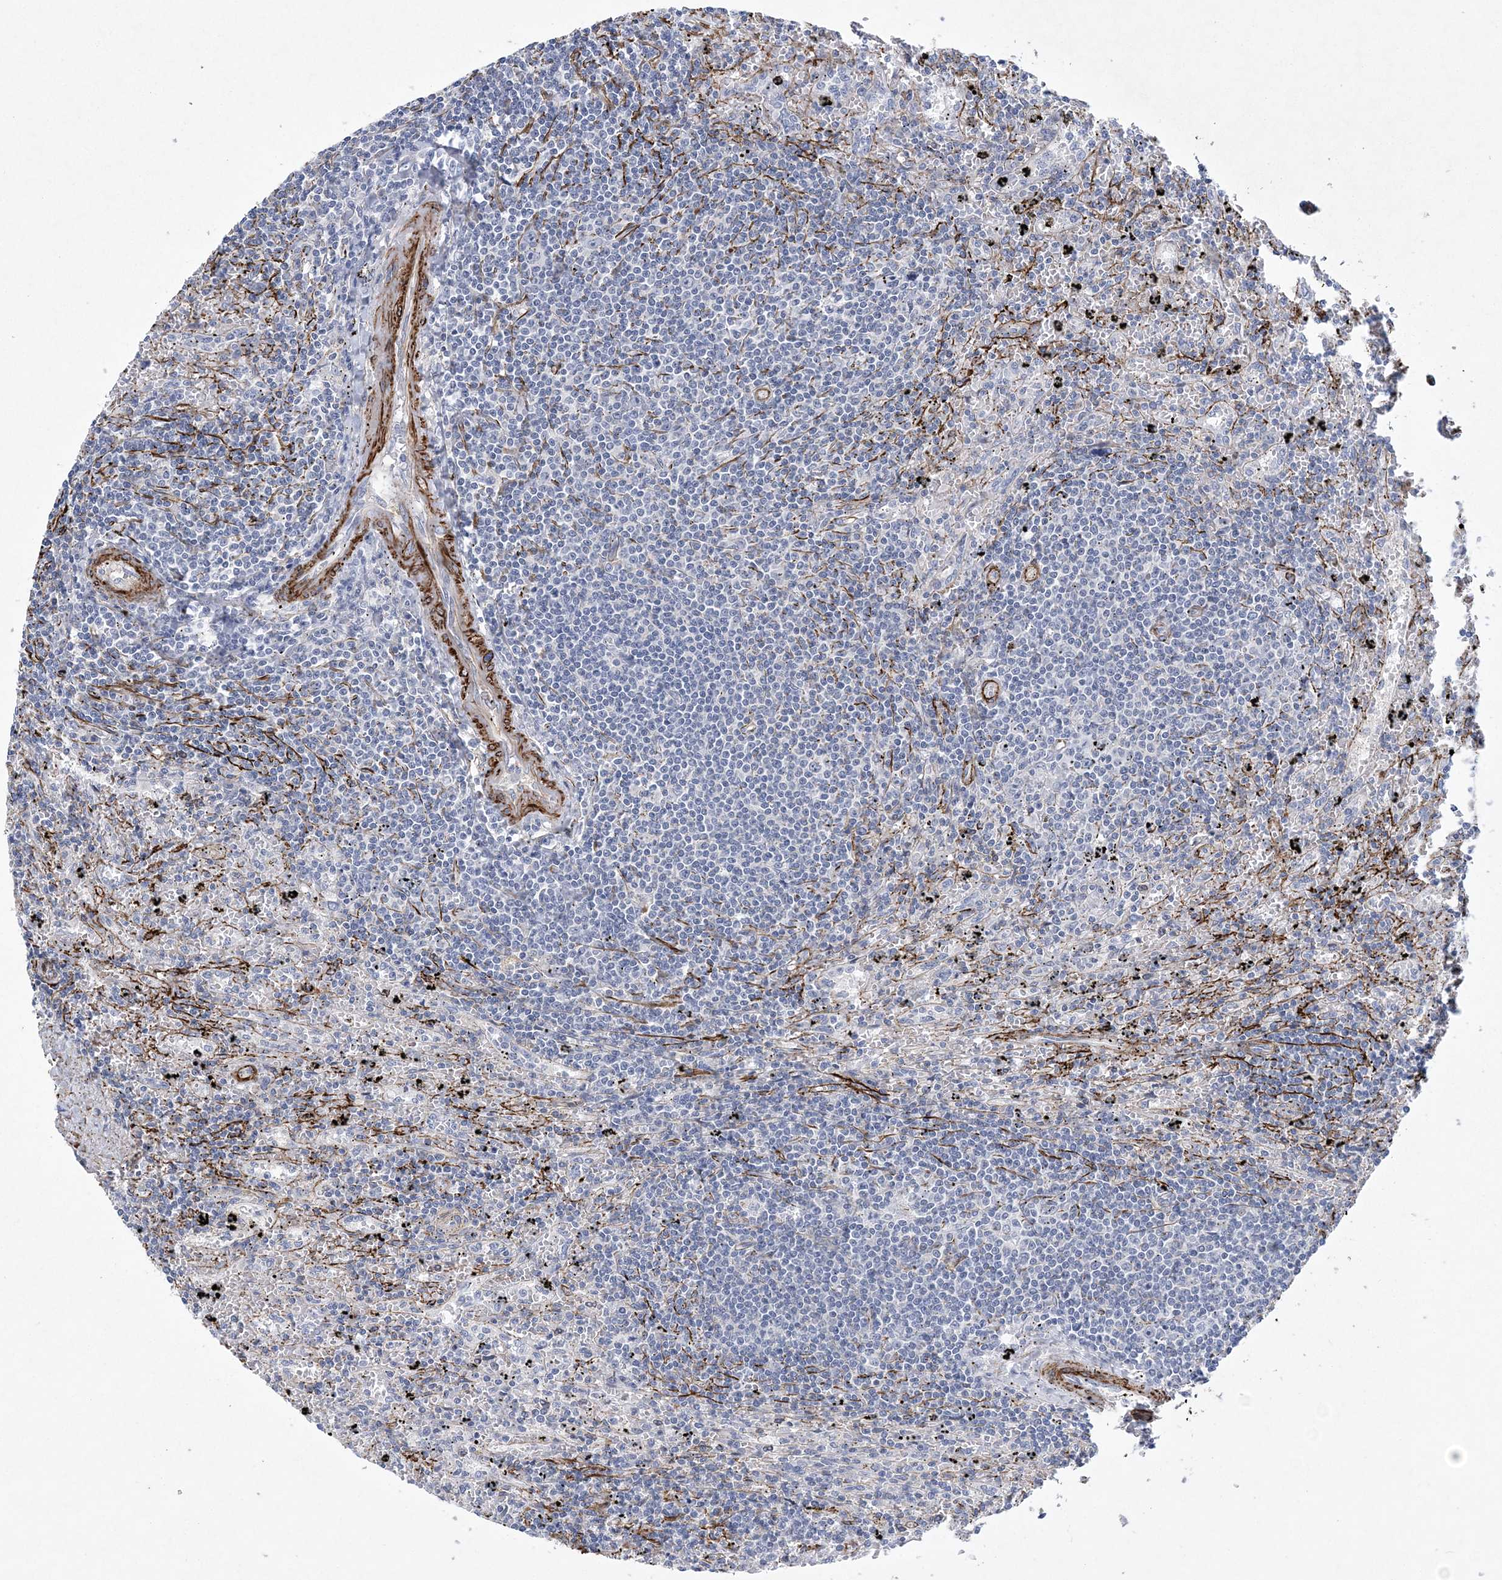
{"staining": {"intensity": "negative", "quantity": "none", "location": "none"}, "tissue": "lymphoma", "cell_type": "Tumor cells", "image_type": "cancer", "snomed": [{"axis": "morphology", "description": "Malignant lymphoma, non-Hodgkin's type, Low grade"}, {"axis": "topography", "description": "Spleen"}], "caption": "Immunohistochemistry of low-grade malignant lymphoma, non-Hodgkin's type displays no staining in tumor cells.", "gene": "ARSJ", "patient": {"sex": "male", "age": 76}}